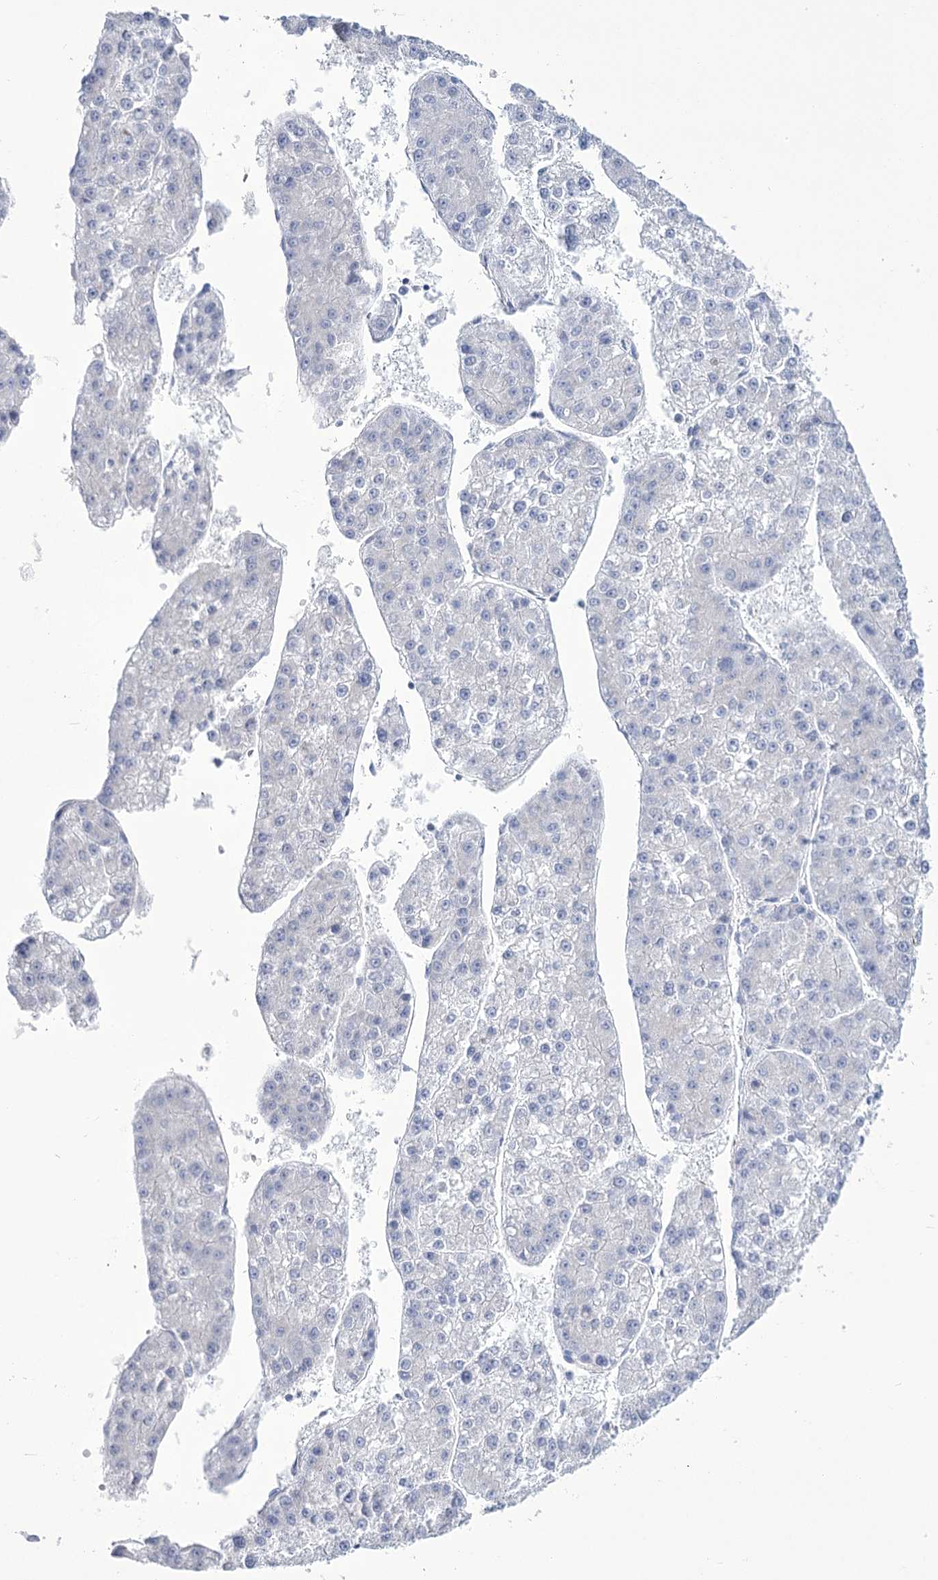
{"staining": {"intensity": "negative", "quantity": "none", "location": "none"}, "tissue": "liver cancer", "cell_type": "Tumor cells", "image_type": "cancer", "snomed": [{"axis": "morphology", "description": "Carcinoma, Hepatocellular, NOS"}, {"axis": "topography", "description": "Liver"}], "caption": "This is a histopathology image of immunohistochemistry staining of hepatocellular carcinoma (liver), which shows no staining in tumor cells. Nuclei are stained in blue.", "gene": "PDHB", "patient": {"sex": "female", "age": 73}}